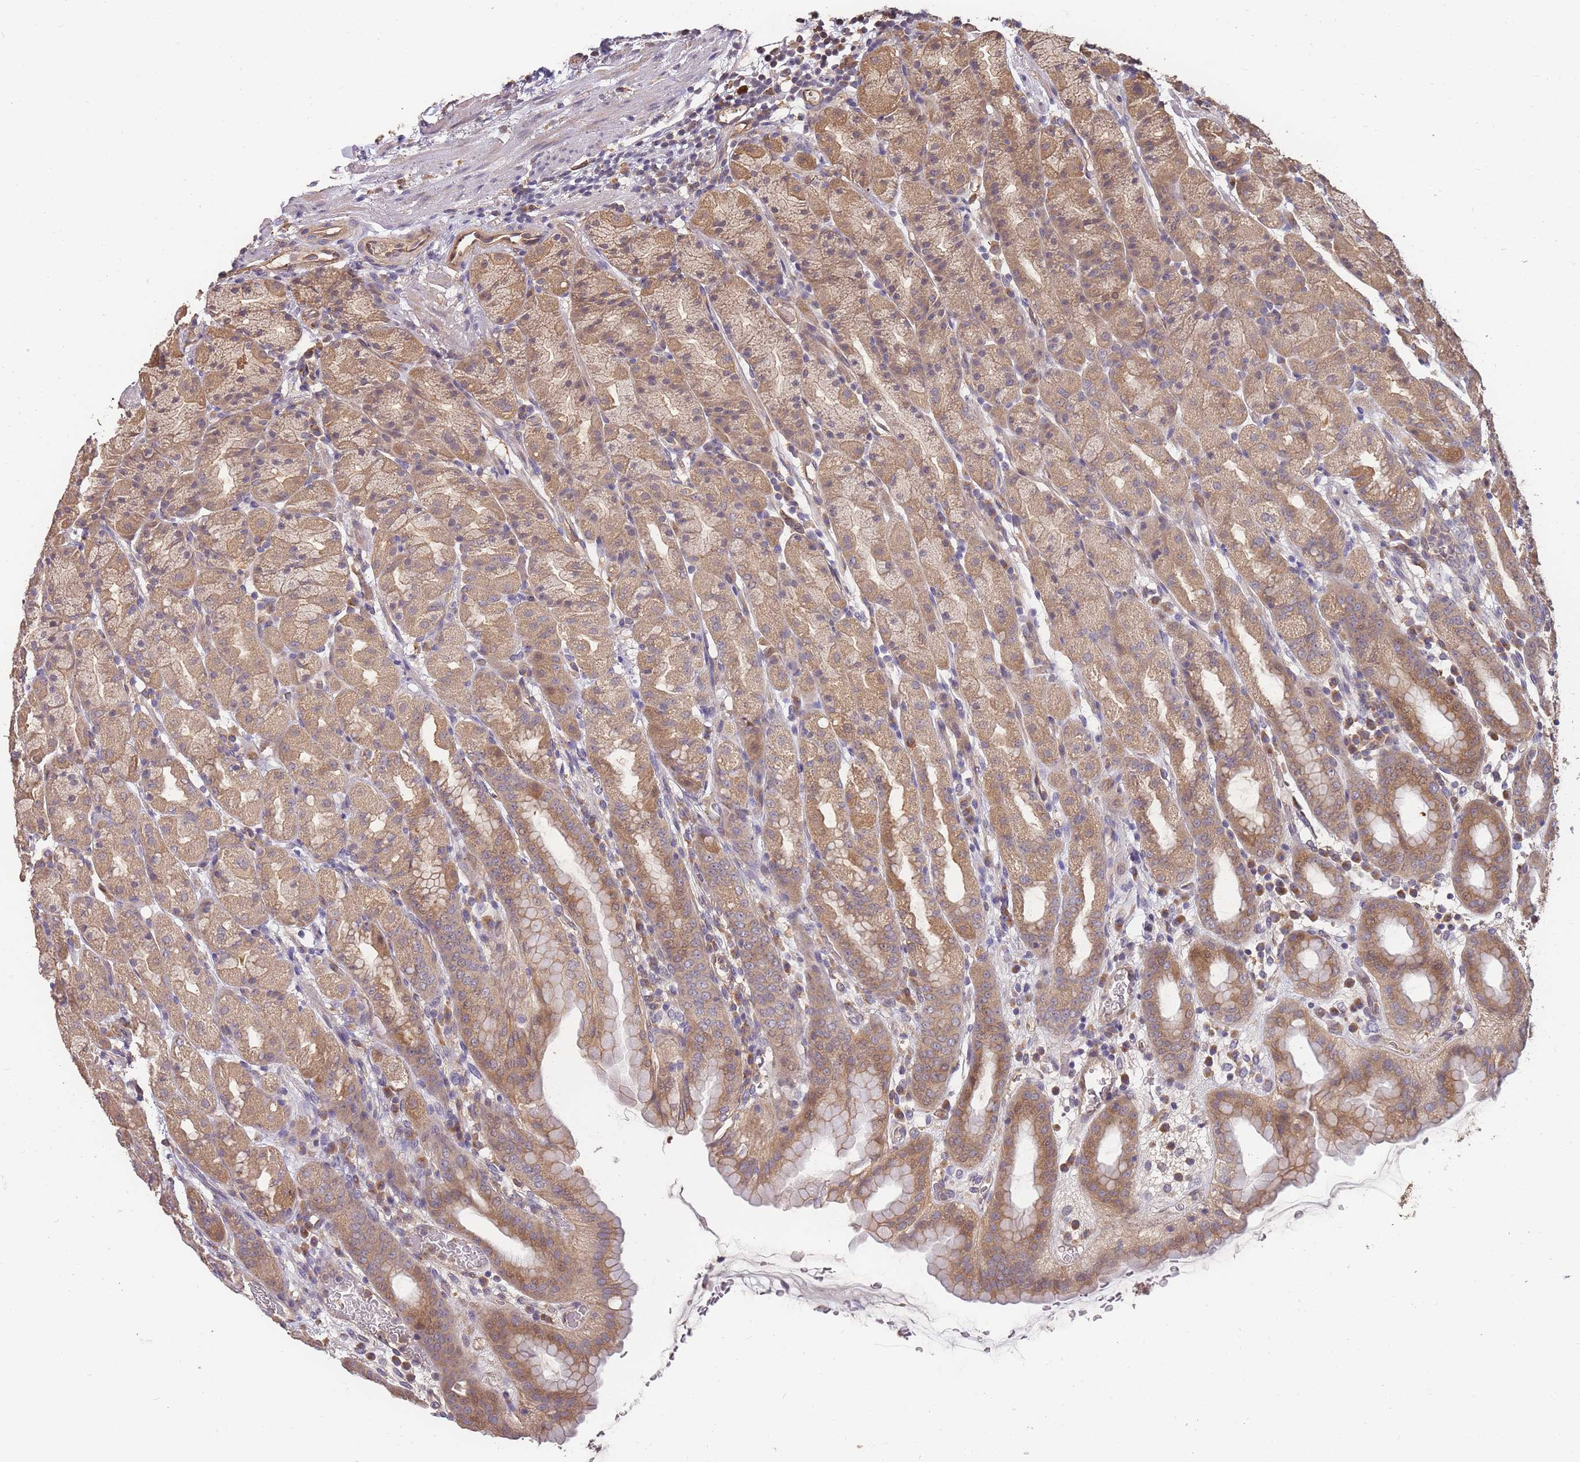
{"staining": {"intensity": "moderate", "quantity": ">75%", "location": "cytoplasmic/membranous,nuclear"}, "tissue": "stomach", "cell_type": "Glandular cells", "image_type": "normal", "snomed": [{"axis": "morphology", "description": "Normal tissue, NOS"}, {"axis": "topography", "description": "Stomach, upper"}], "caption": "Immunohistochemistry micrograph of unremarkable stomach: stomach stained using IHC exhibits medium levels of moderate protein expression localized specifically in the cytoplasmic/membranous,nuclear of glandular cells, appearing as a cytoplasmic/membranous,nuclear brown color.", "gene": "CDKN2AIPNL", "patient": {"sex": "male", "age": 68}}